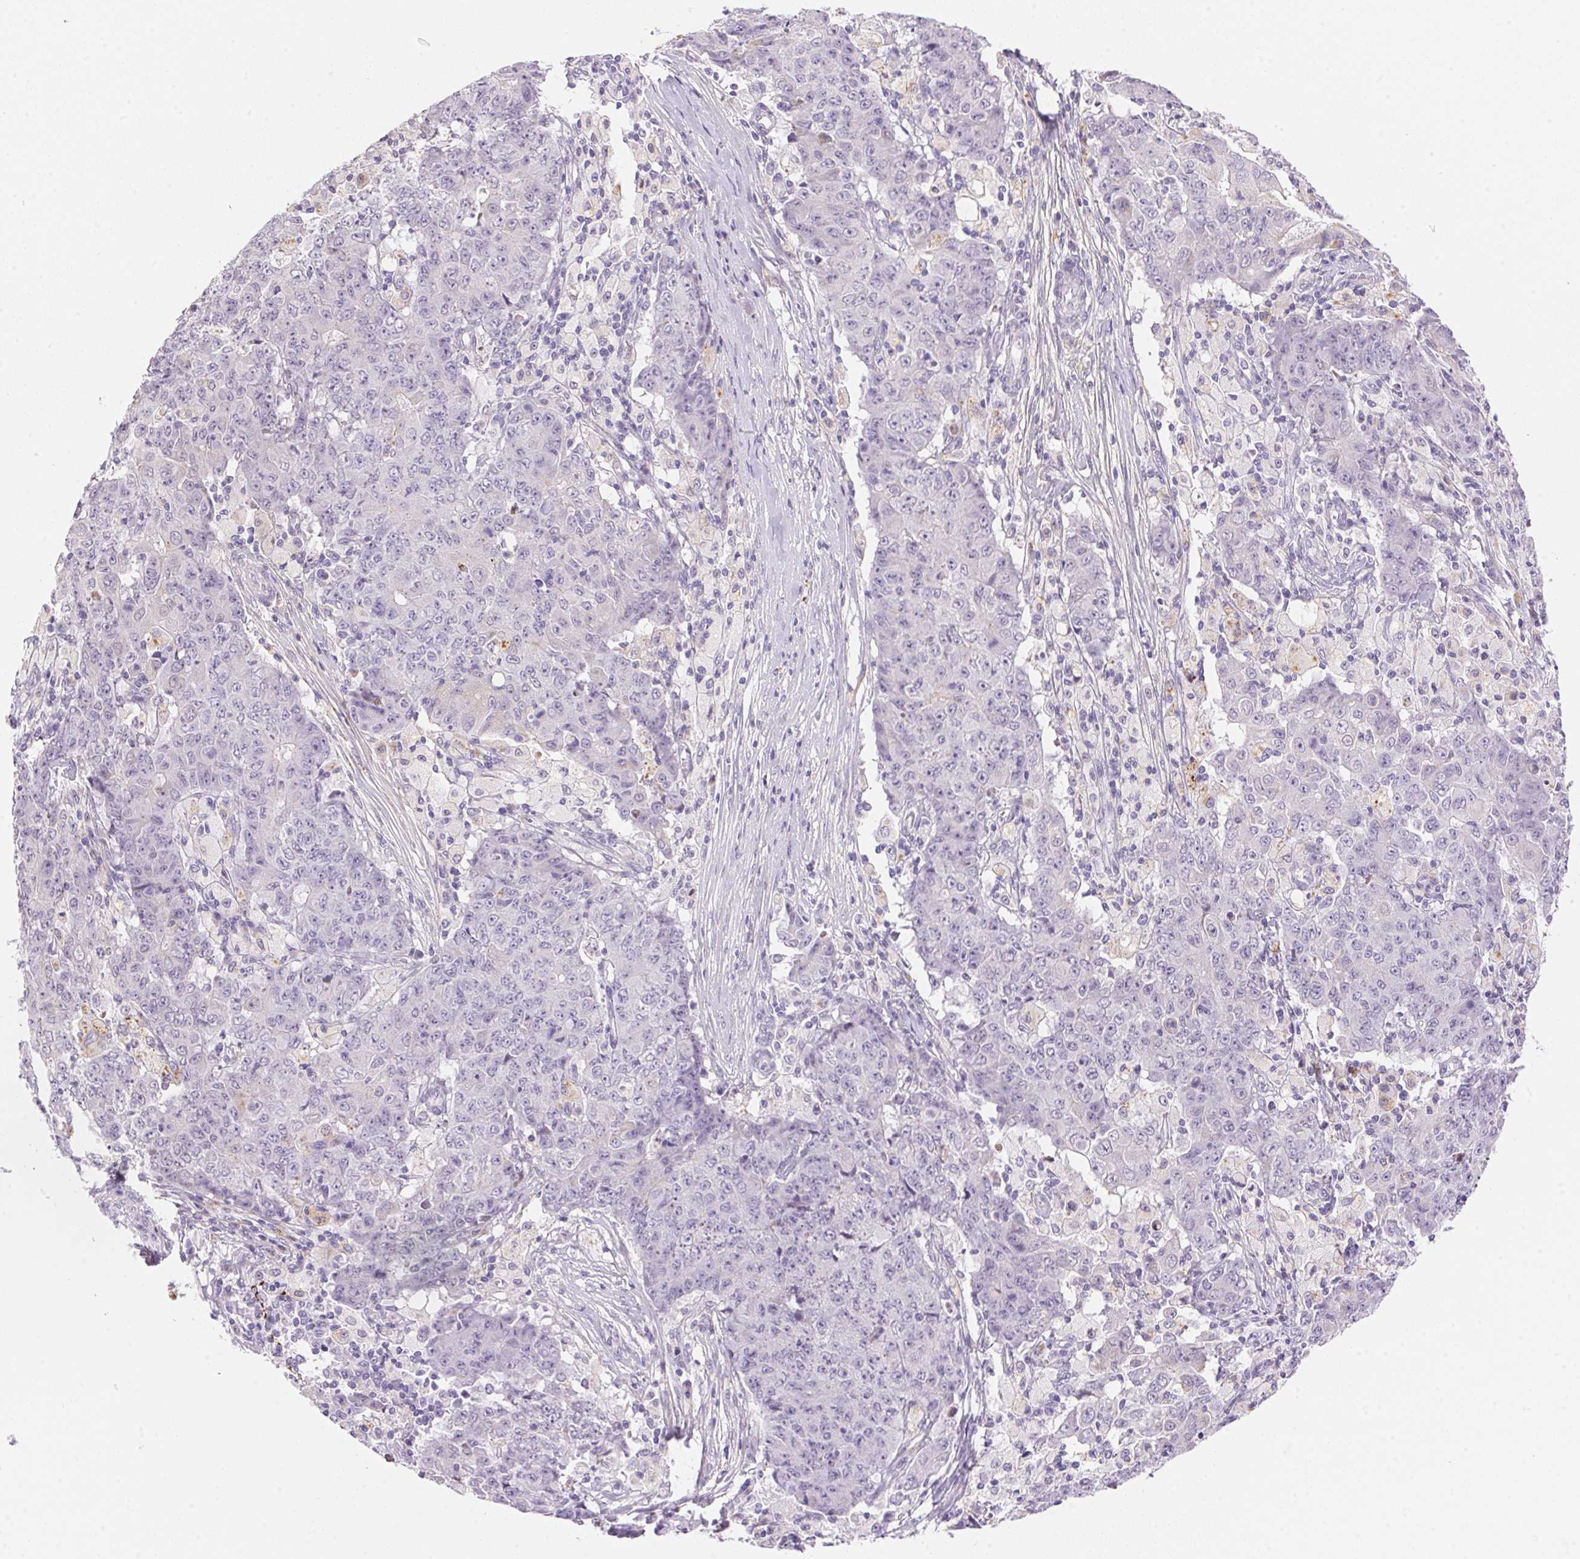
{"staining": {"intensity": "negative", "quantity": "none", "location": "none"}, "tissue": "ovarian cancer", "cell_type": "Tumor cells", "image_type": "cancer", "snomed": [{"axis": "morphology", "description": "Carcinoma, endometroid"}, {"axis": "topography", "description": "Ovary"}], "caption": "This is an immunohistochemistry (IHC) histopathology image of human ovarian endometroid carcinoma. There is no positivity in tumor cells.", "gene": "TEKT1", "patient": {"sex": "female", "age": 42}}